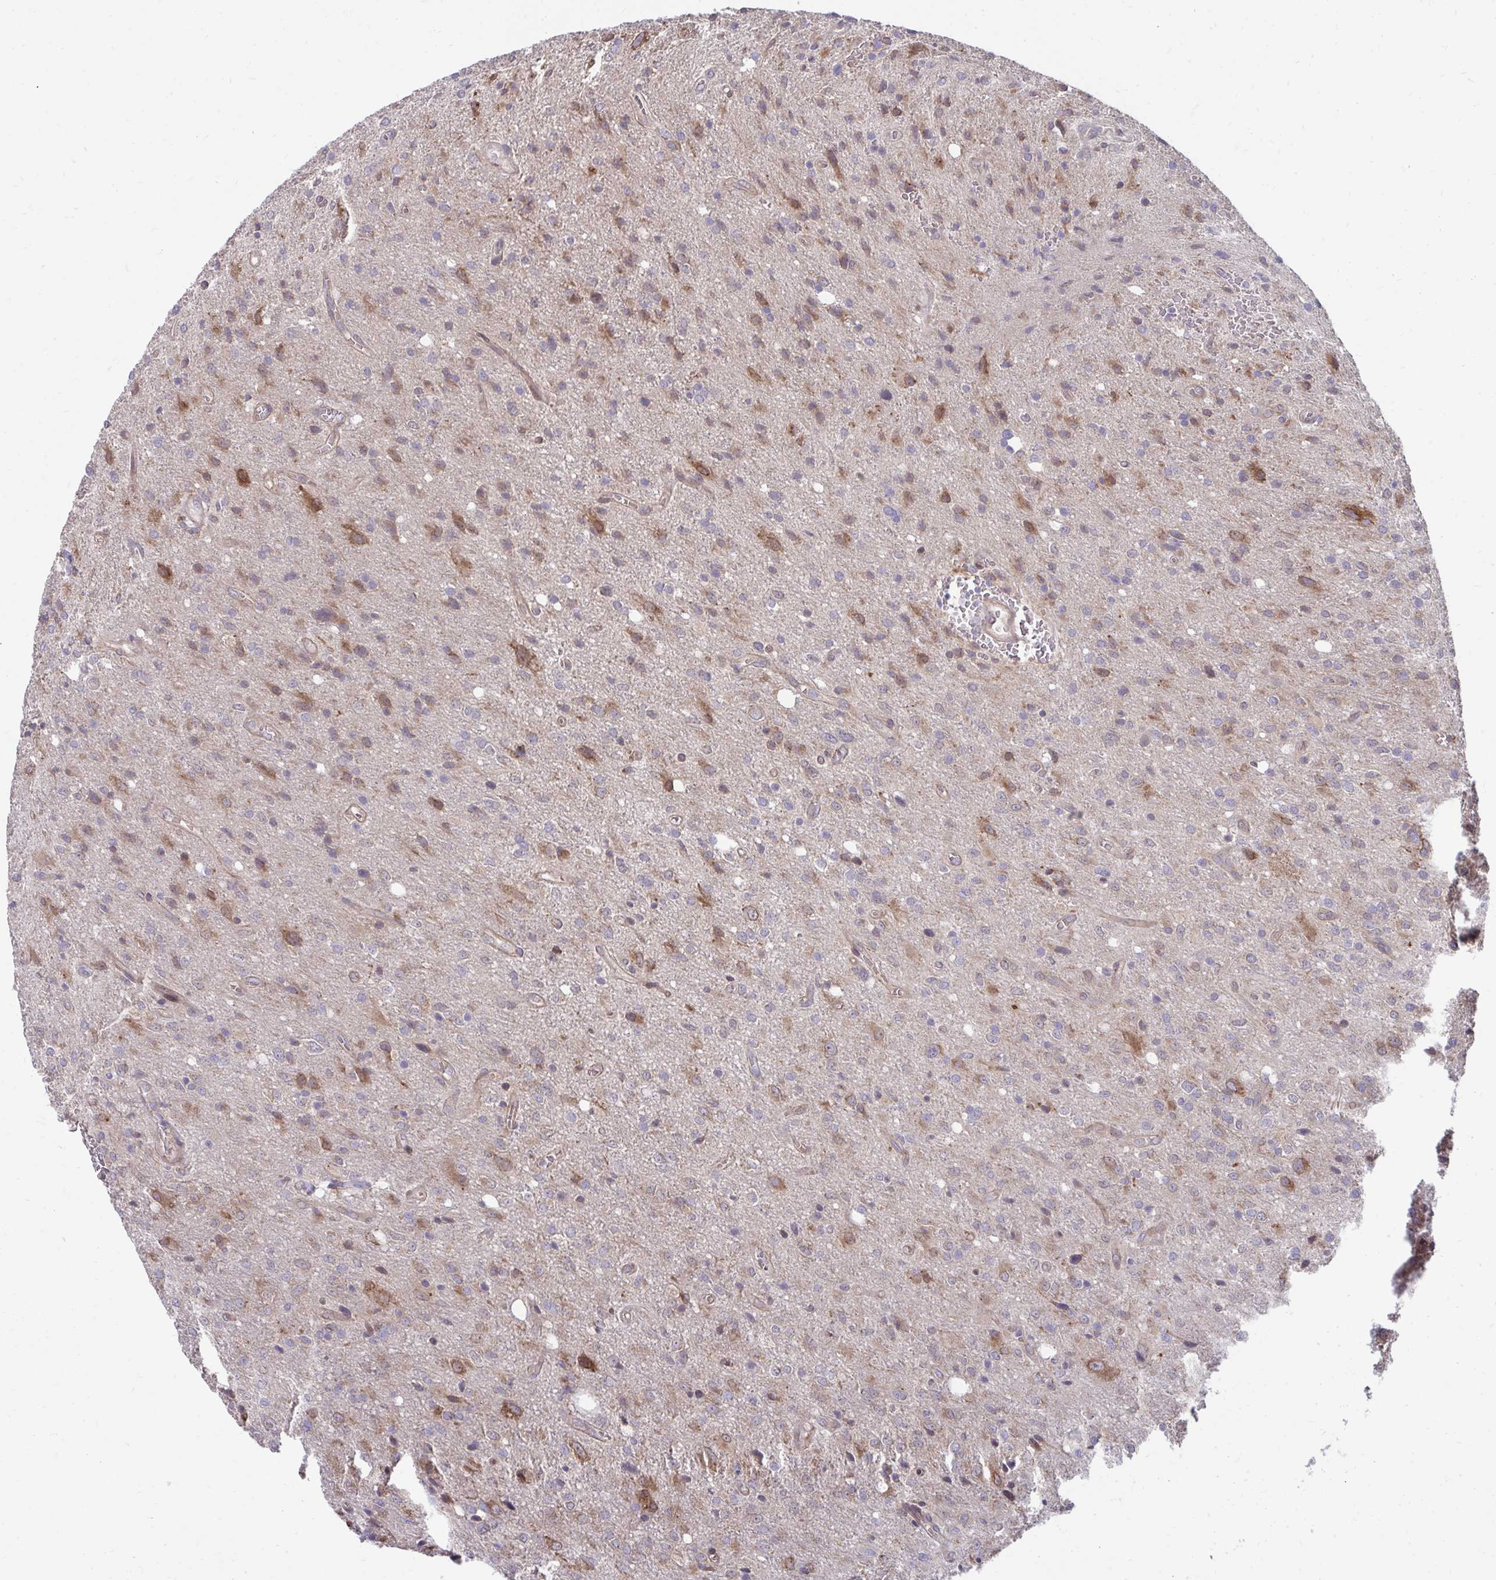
{"staining": {"intensity": "weak", "quantity": "25%-75%", "location": "cytoplasmic/membranous"}, "tissue": "glioma", "cell_type": "Tumor cells", "image_type": "cancer", "snomed": [{"axis": "morphology", "description": "Glioma, malignant, Low grade"}, {"axis": "topography", "description": "Brain"}], "caption": "IHC image of human malignant glioma (low-grade) stained for a protein (brown), which shows low levels of weak cytoplasmic/membranous positivity in about 25%-75% of tumor cells.", "gene": "ITPR2", "patient": {"sex": "male", "age": 66}}